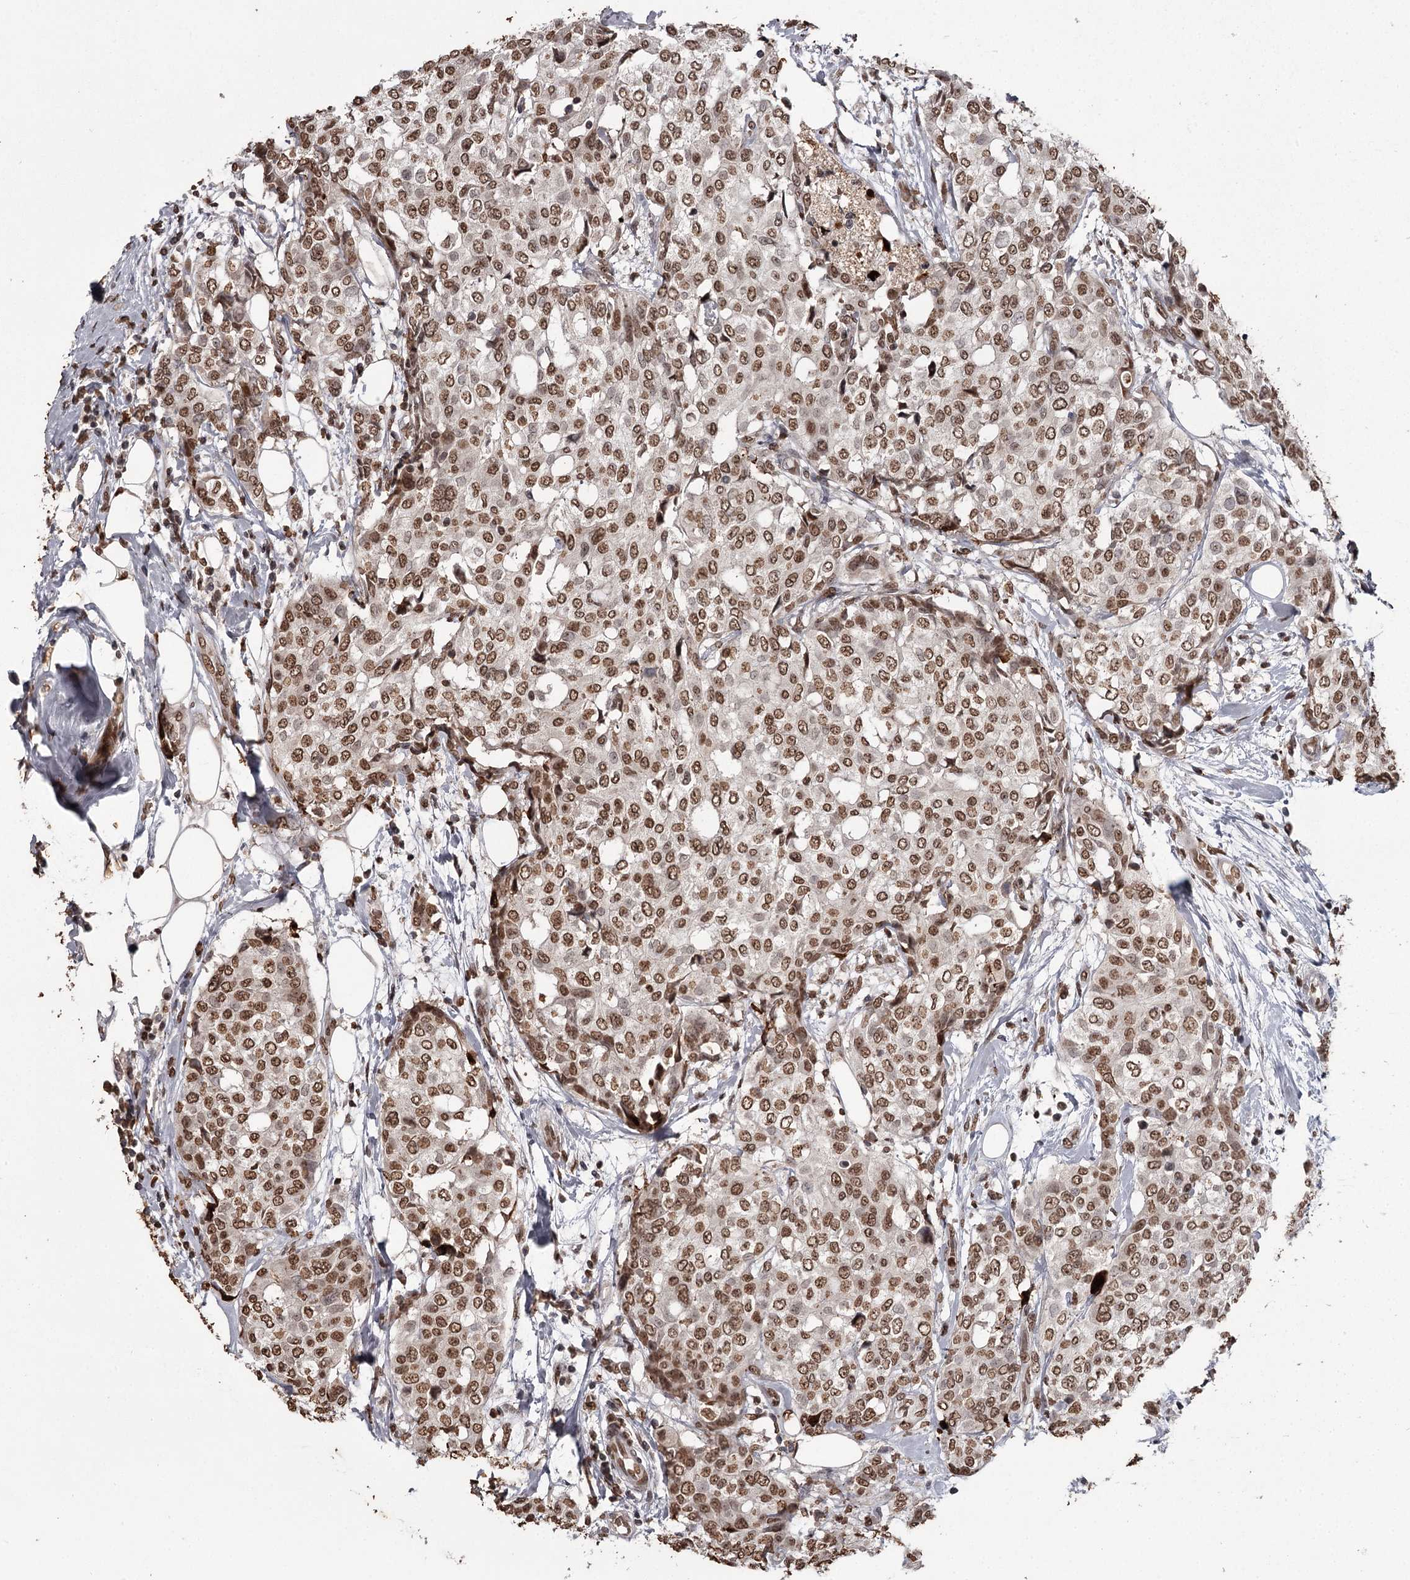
{"staining": {"intensity": "moderate", "quantity": ">75%", "location": "nuclear"}, "tissue": "breast cancer", "cell_type": "Tumor cells", "image_type": "cancer", "snomed": [{"axis": "morphology", "description": "Lobular carcinoma"}, {"axis": "topography", "description": "Breast"}], "caption": "A brown stain highlights moderate nuclear expression of a protein in breast cancer (lobular carcinoma) tumor cells.", "gene": "THYN1", "patient": {"sex": "female", "age": 51}}